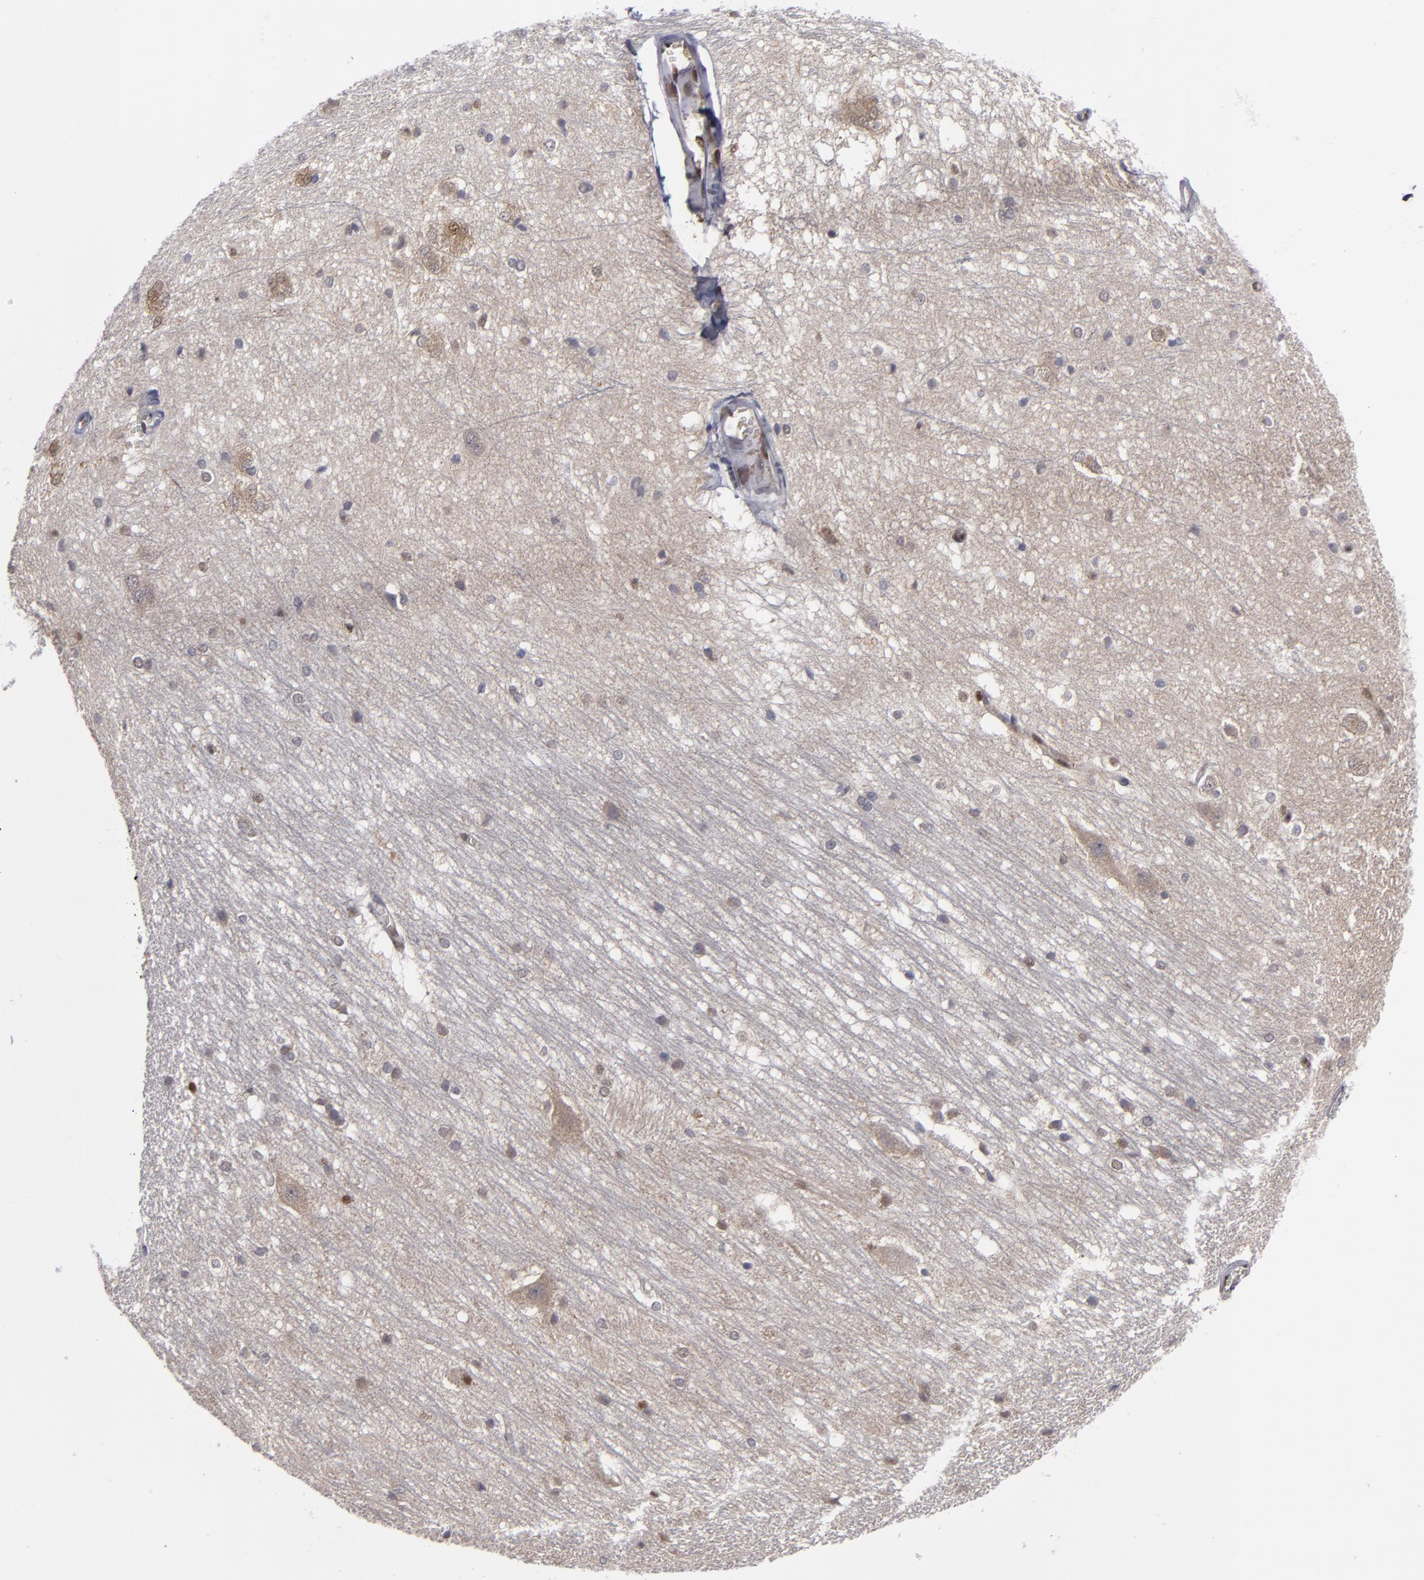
{"staining": {"intensity": "weak", "quantity": "<25%", "location": "nuclear"}, "tissue": "hippocampus", "cell_type": "Glial cells", "image_type": "normal", "snomed": [{"axis": "morphology", "description": "Normal tissue, NOS"}, {"axis": "topography", "description": "Hippocampus"}], "caption": "IHC image of unremarkable hippocampus stained for a protein (brown), which displays no expression in glial cells.", "gene": "GSR", "patient": {"sex": "female", "age": 19}}